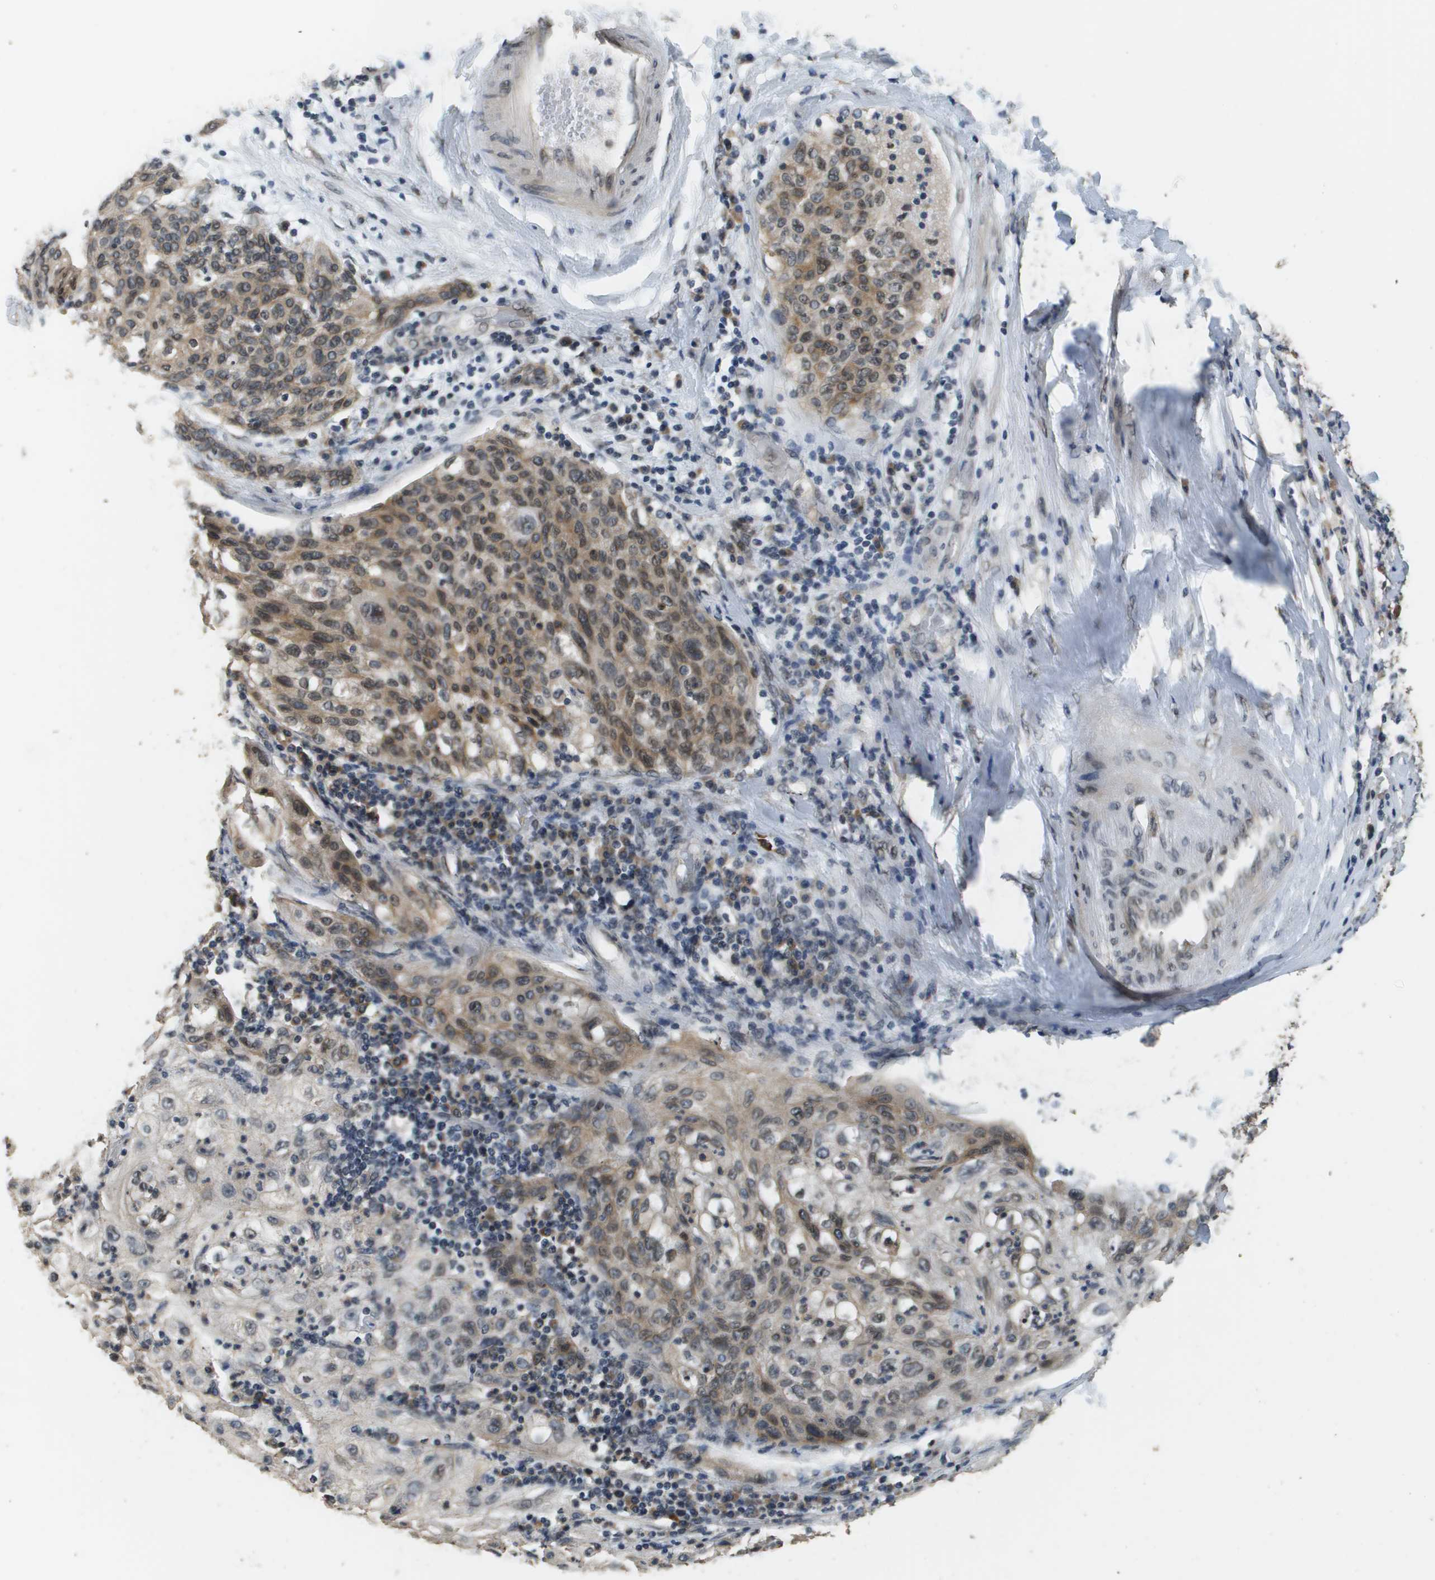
{"staining": {"intensity": "moderate", "quantity": ">75%", "location": "cytoplasmic/membranous,nuclear"}, "tissue": "lung cancer", "cell_type": "Tumor cells", "image_type": "cancer", "snomed": [{"axis": "morphology", "description": "Inflammation, NOS"}, {"axis": "morphology", "description": "Squamous cell carcinoma, NOS"}, {"axis": "topography", "description": "Lymph node"}, {"axis": "topography", "description": "Soft tissue"}, {"axis": "topography", "description": "Lung"}], "caption": "Immunohistochemical staining of human lung cancer reveals medium levels of moderate cytoplasmic/membranous and nuclear staining in approximately >75% of tumor cells.", "gene": "FANCC", "patient": {"sex": "male", "age": 66}}